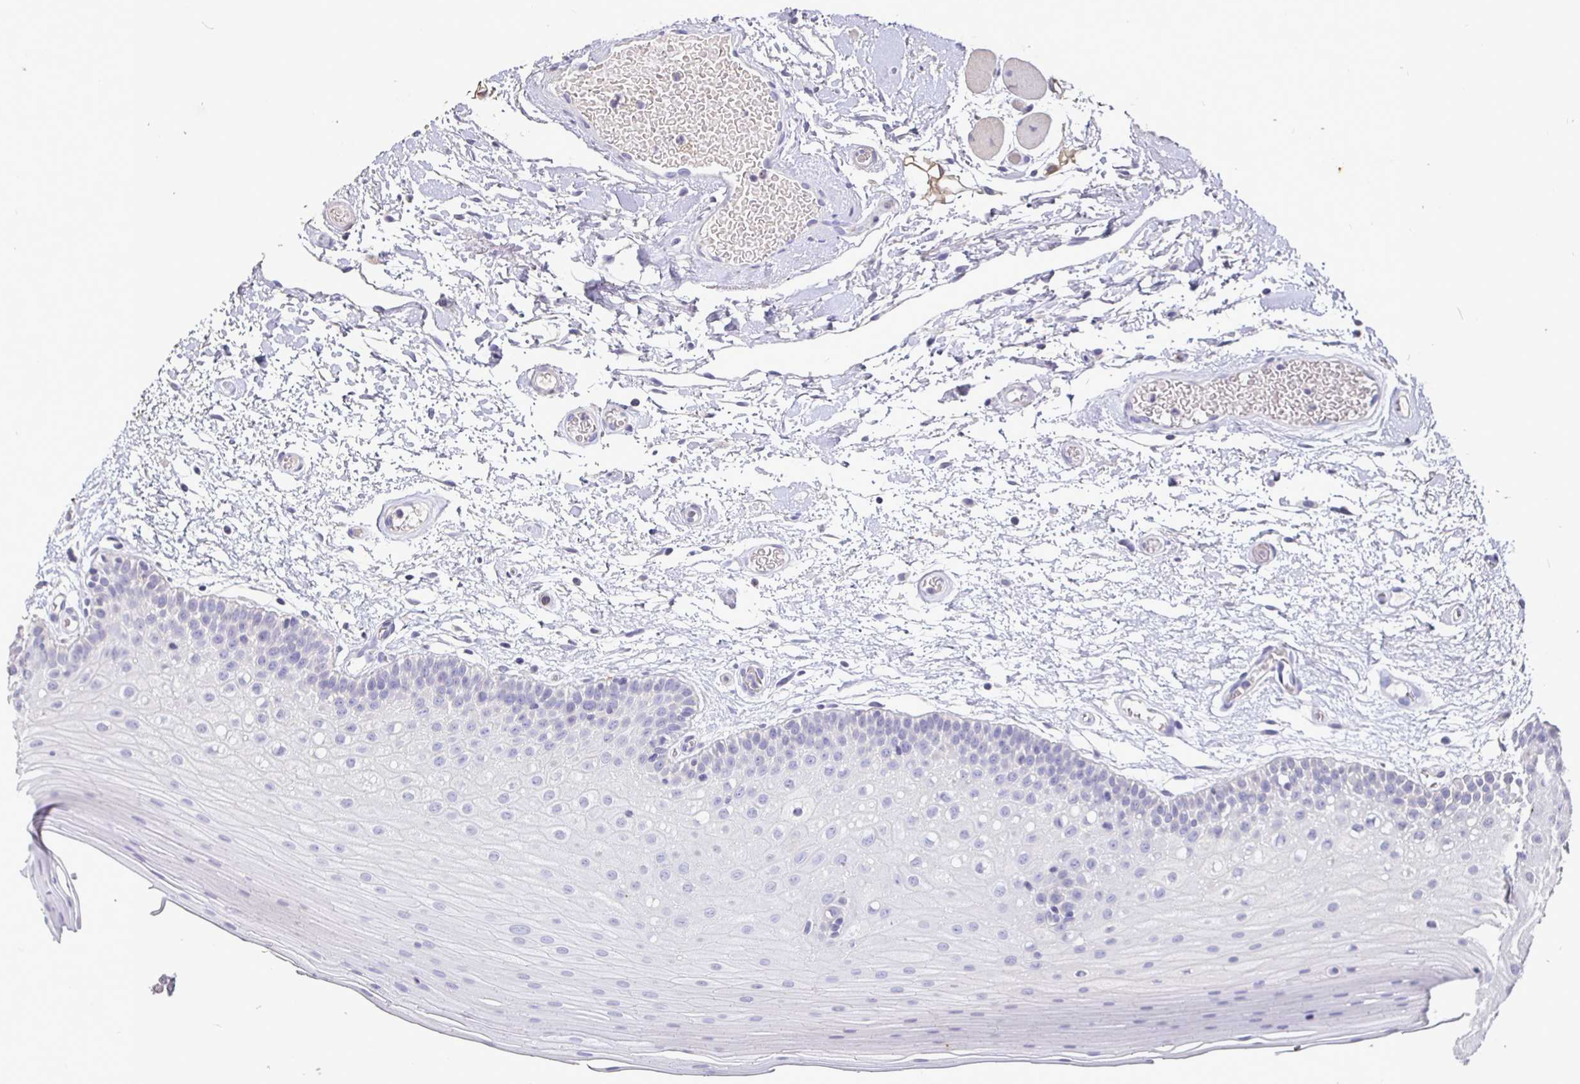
{"staining": {"intensity": "negative", "quantity": "none", "location": "none"}, "tissue": "oral mucosa", "cell_type": "Squamous epithelial cells", "image_type": "normal", "snomed": [{"axis": "morphology", "description": "Normal tissue, NOS"}, {"axis": "morphology", "description": "Squamous cell carcinoma, NOS"}, {"axis": "topography", "description": "Oral tissue"}, {"axis": "topography", "description": "Tounge, NOS"}, {"axis": "topography", "description": "Head-Neck"}], "caption": "Immunohistochemistry (IHC) image of normal oral mucosa: oral mucosa stained with DAB (3,3'-diaminobenzidine) displays no significant protein positivity in squamous epithelial cells. The staining was performed using DAB (3,3'-diaminobenzidine) to visualize the protein expression in brown, while the nuclei were stained in blue with hematoxylin (Magnification: 20x).", "gene": "SHISA4", "patient": {"sex": "male", "age": 62}}